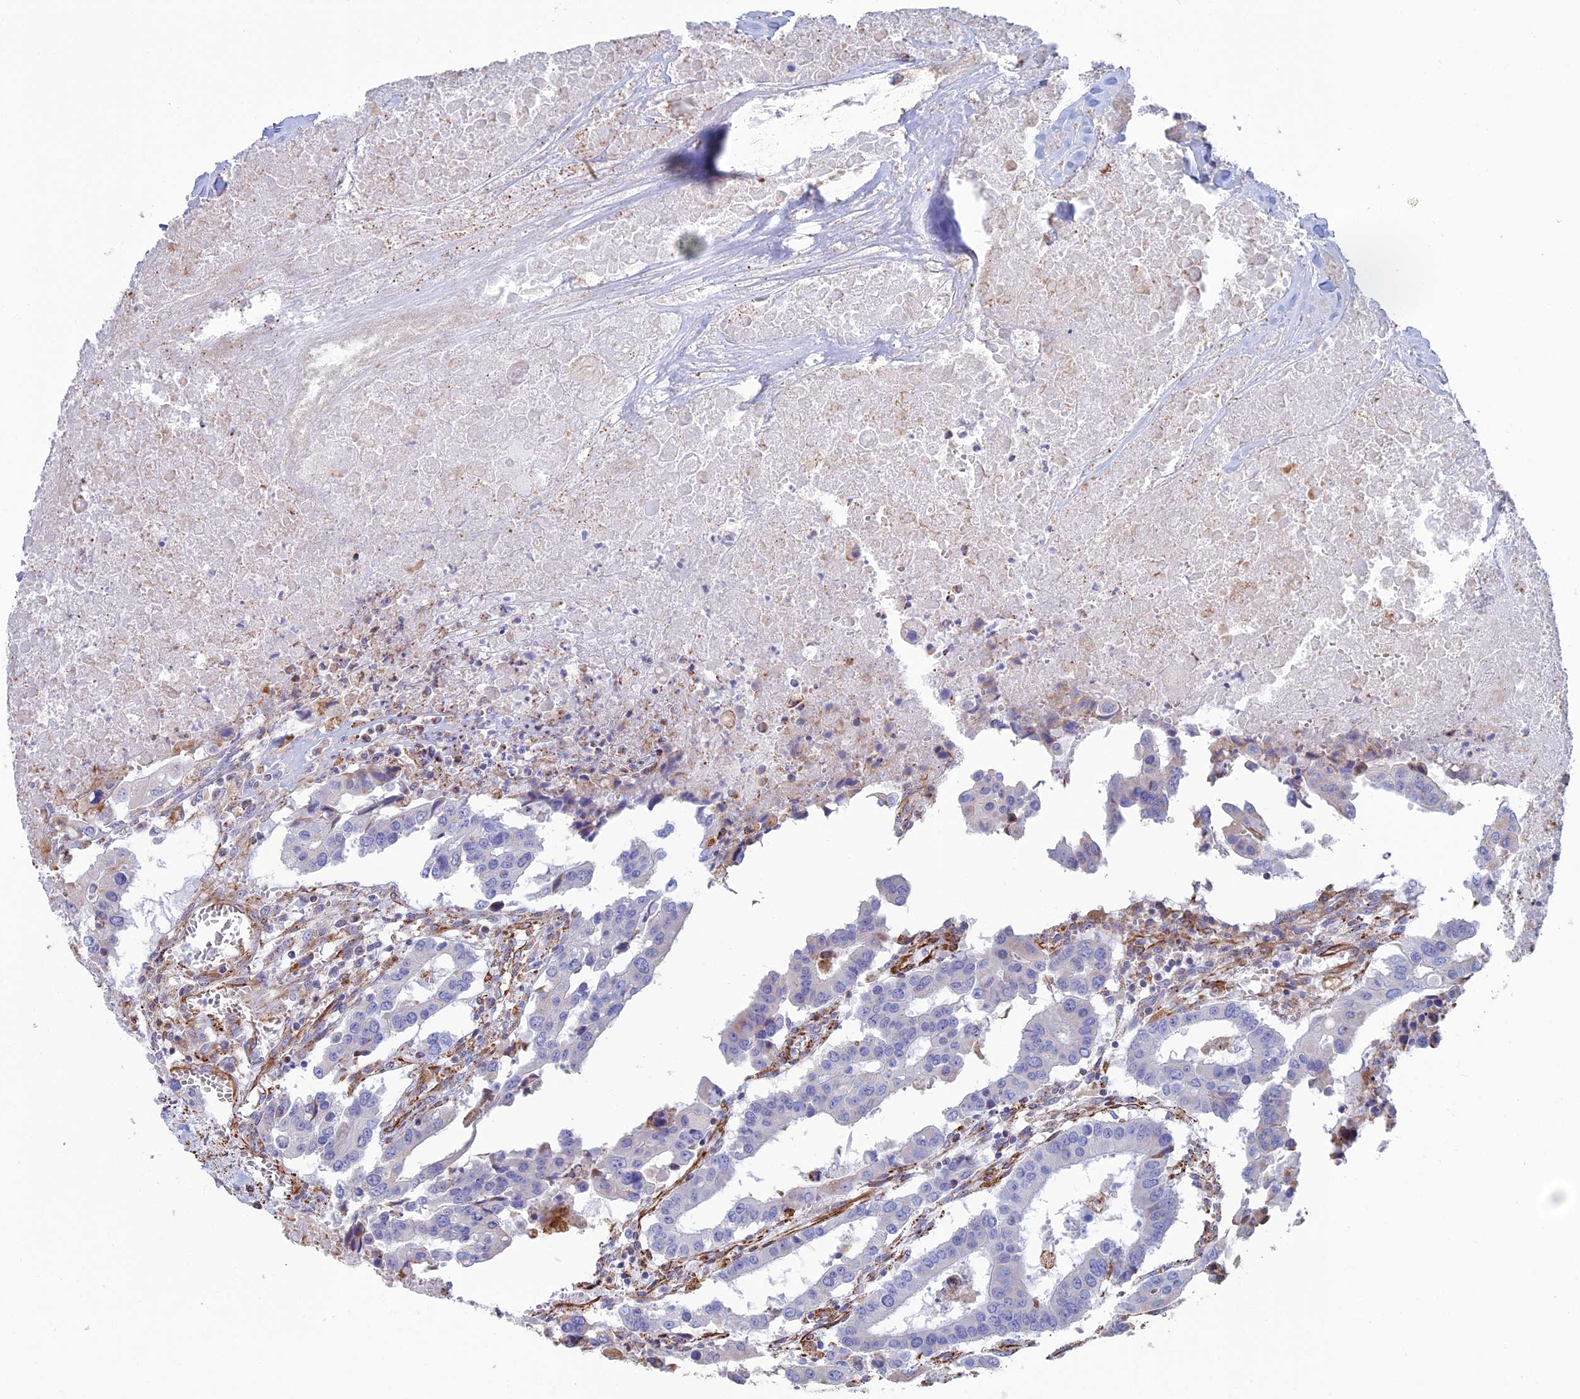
{"staining": {"intensity": "negative", "quantity": "none", "location": "none"}, "tissue": "colorectal cancer", "cell_type": "Tumor cells", "image_type": "cancer", "snomed": [{"axis": "morphology", "description": "Adenocarcinoma, NOS"}, {"axis": "topography", "description": "Colon"}], "caption": "Human adenocarcinoma (colorectal) stained for a protein using immunohistochemistry displays no positivity in tumor cells.", "gene": "CLVS2", "patient": {"sex": "male", "age": 77}}